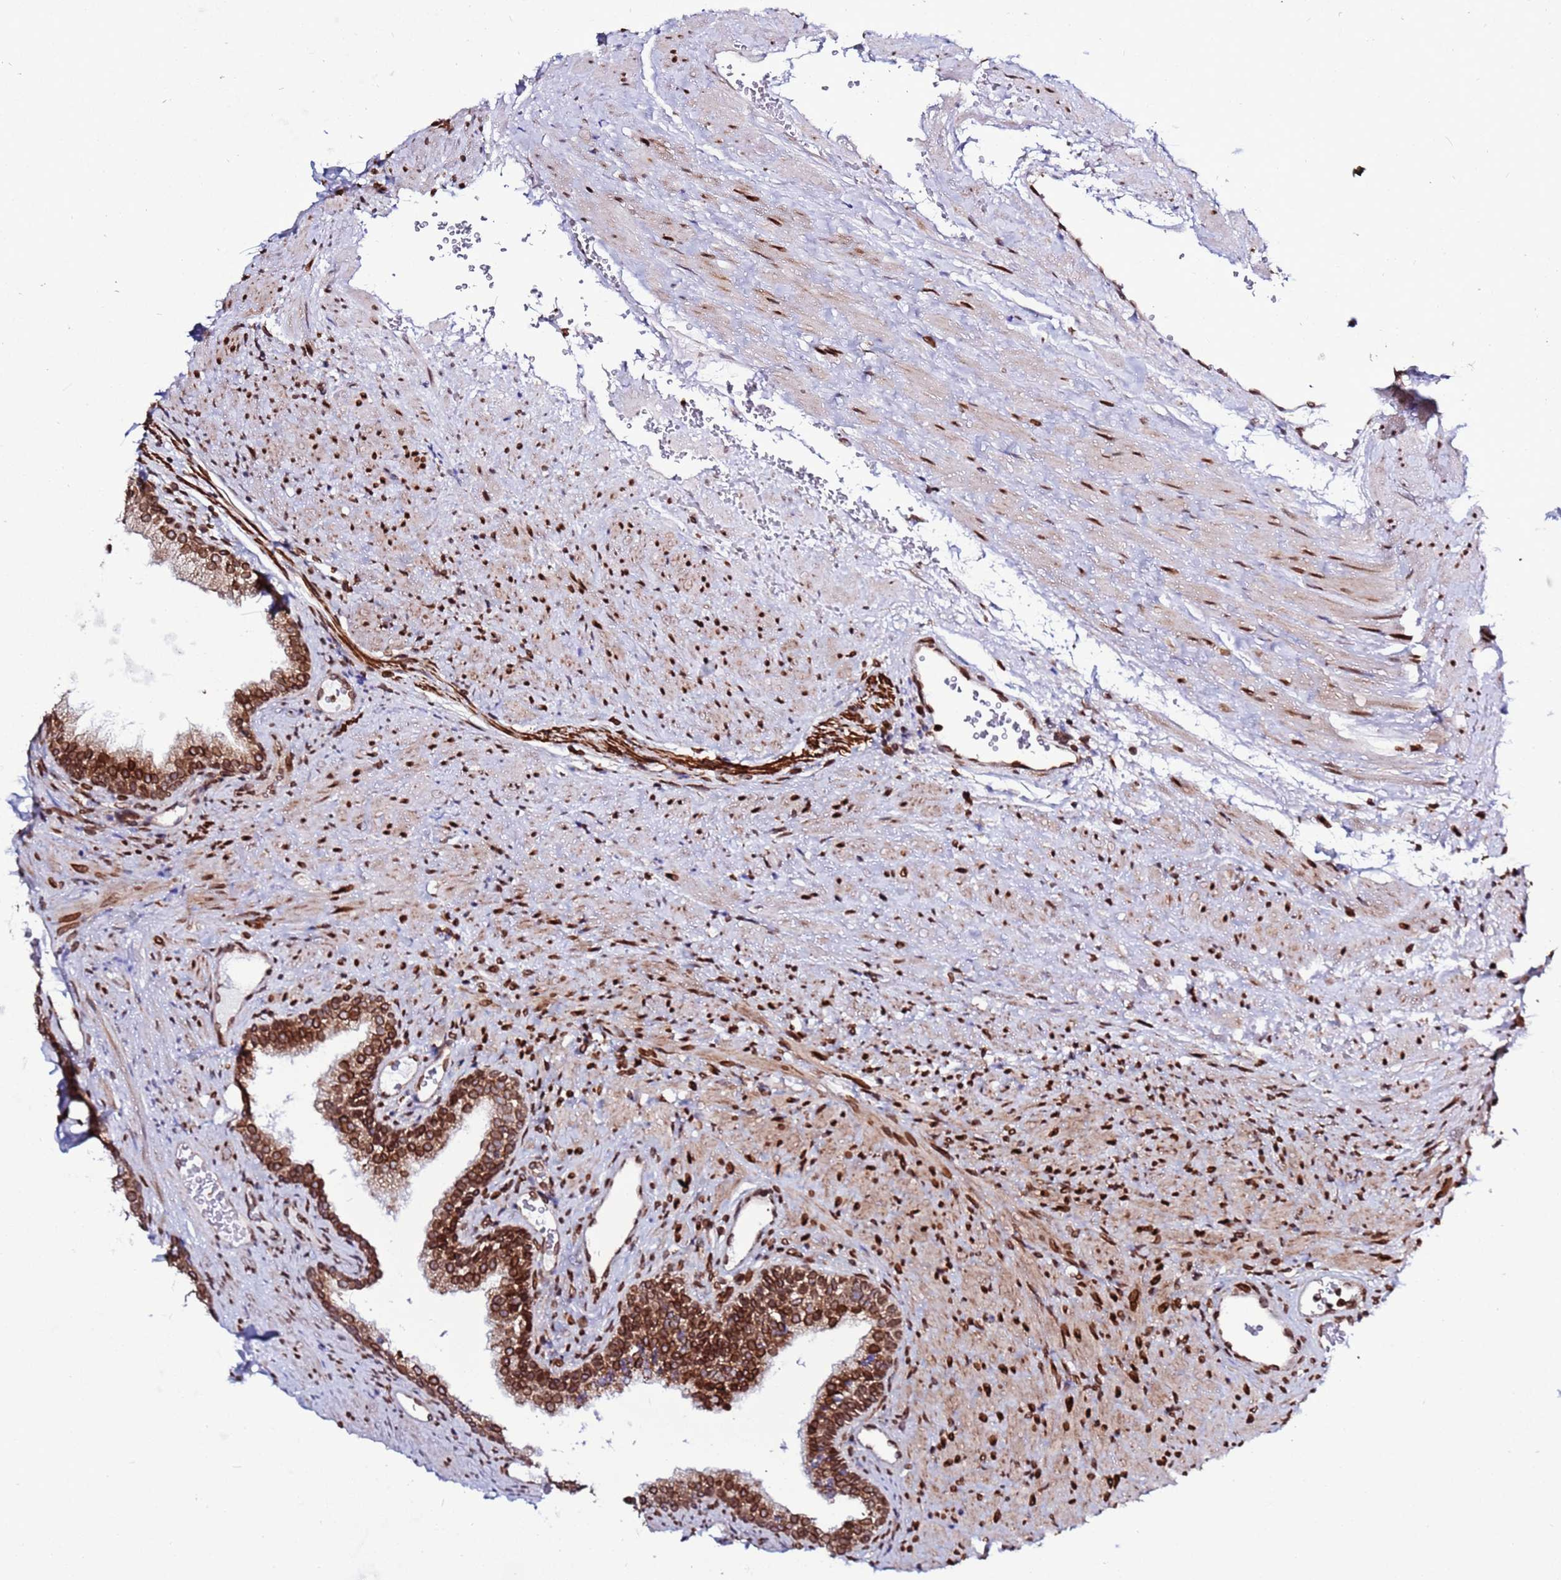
{"staining": {"intensity": "strong", "quantity": ">75%", "location": "cytoplasmic/membranous,nuclear"}, "tissue": "prostate", "cell_type": "Glandular cells", "image_type": "normal", "snomed": [{"axis": "morphology", "description": "Normal tissue, NOS"}, {"axis": "topography", "description": "Prostate"}], "caption": "An IHC histopathology image of benign tissue is shown. Protein staining in brown shows strong cytoplasmic/membranous,nuclear positivity in prostate within glandular cells. (IHC, brightfield microscopy, high magnification).", "gene": "TOR1AIP1", "patient": {"sex": "male", "age": 76}}